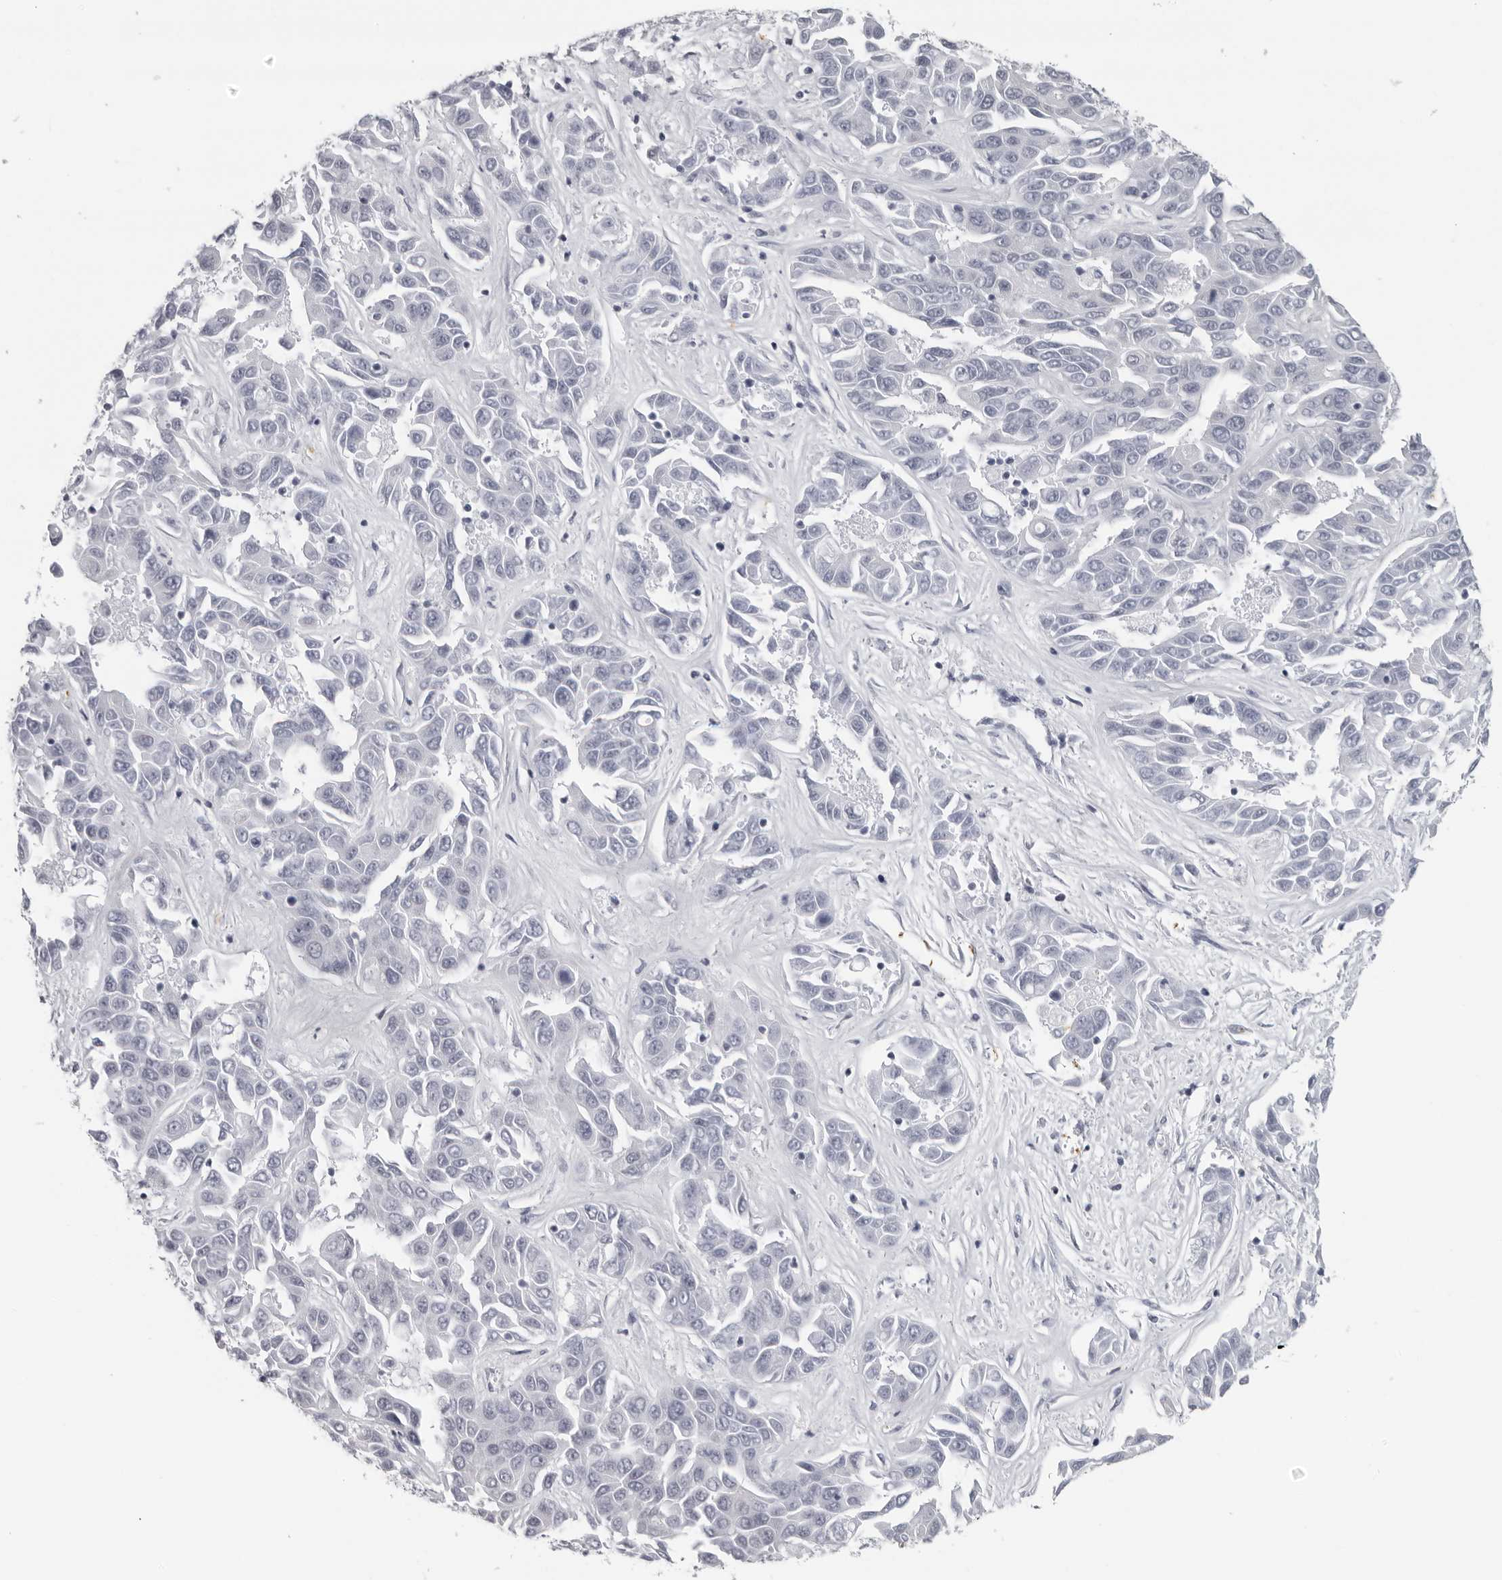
{"staining": {"intensity": "negative", "quantity": "none", "location": "none"}, "tissue": "liver cancer", "cell_type": "Tumor cells", "image_type": "cancer", "snomed": [{"axis": "morphology", "description": "Cholangiocarcinoma"}, {"axis": "topography", "description": "Liver"}], "caption": "Micrograph shows no significant protein staining in tumor cells of cholangiocarcinoma (liver). Brightfield microscopy of IHC stained with DAB (brown) and hematoxylin (blue), captured at high magnification.", "gene": "EPB41", "patient": {"sex": "female", "age": 52}}